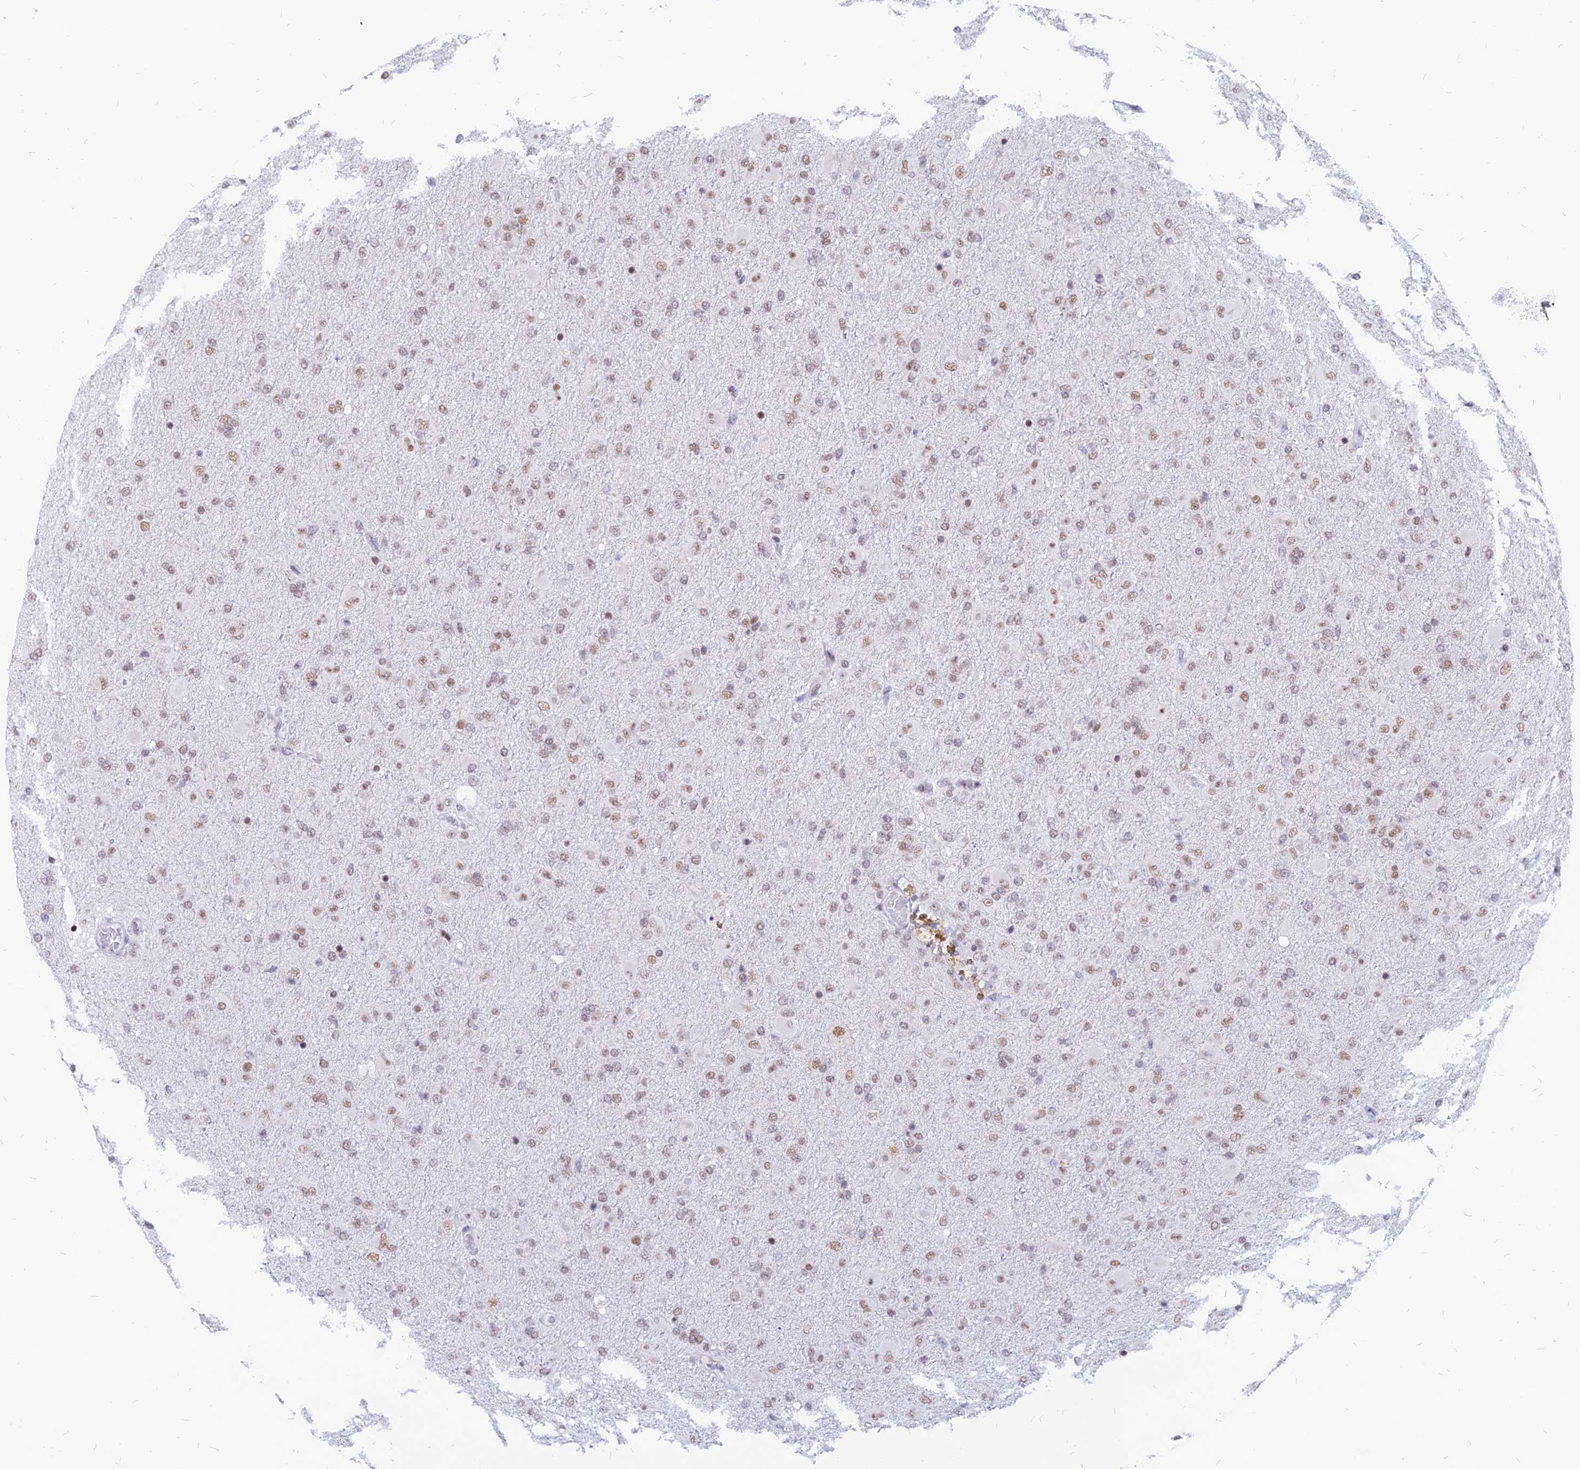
{"staining": {"intensity": "weak", "quantity": ">75%", "location": "nuclear"}, "tissue": "glioma", "cell_type": "Tumor cells", "image_type": "cancer", "snomed": [{"axis": "morphology", "description": "Glioma, malignant, Low grade"}, {"axis": "topography", "description": "Brain"}], "caption": "Immunohistochemistry (IHC) (DAB) staining of human malignant glioma (low-grade) shows weak nuclear protein positivity in approximately >75% of tumor cells.", "gene": "DPY30", "patient": {"sex": "male", "age": 65}}